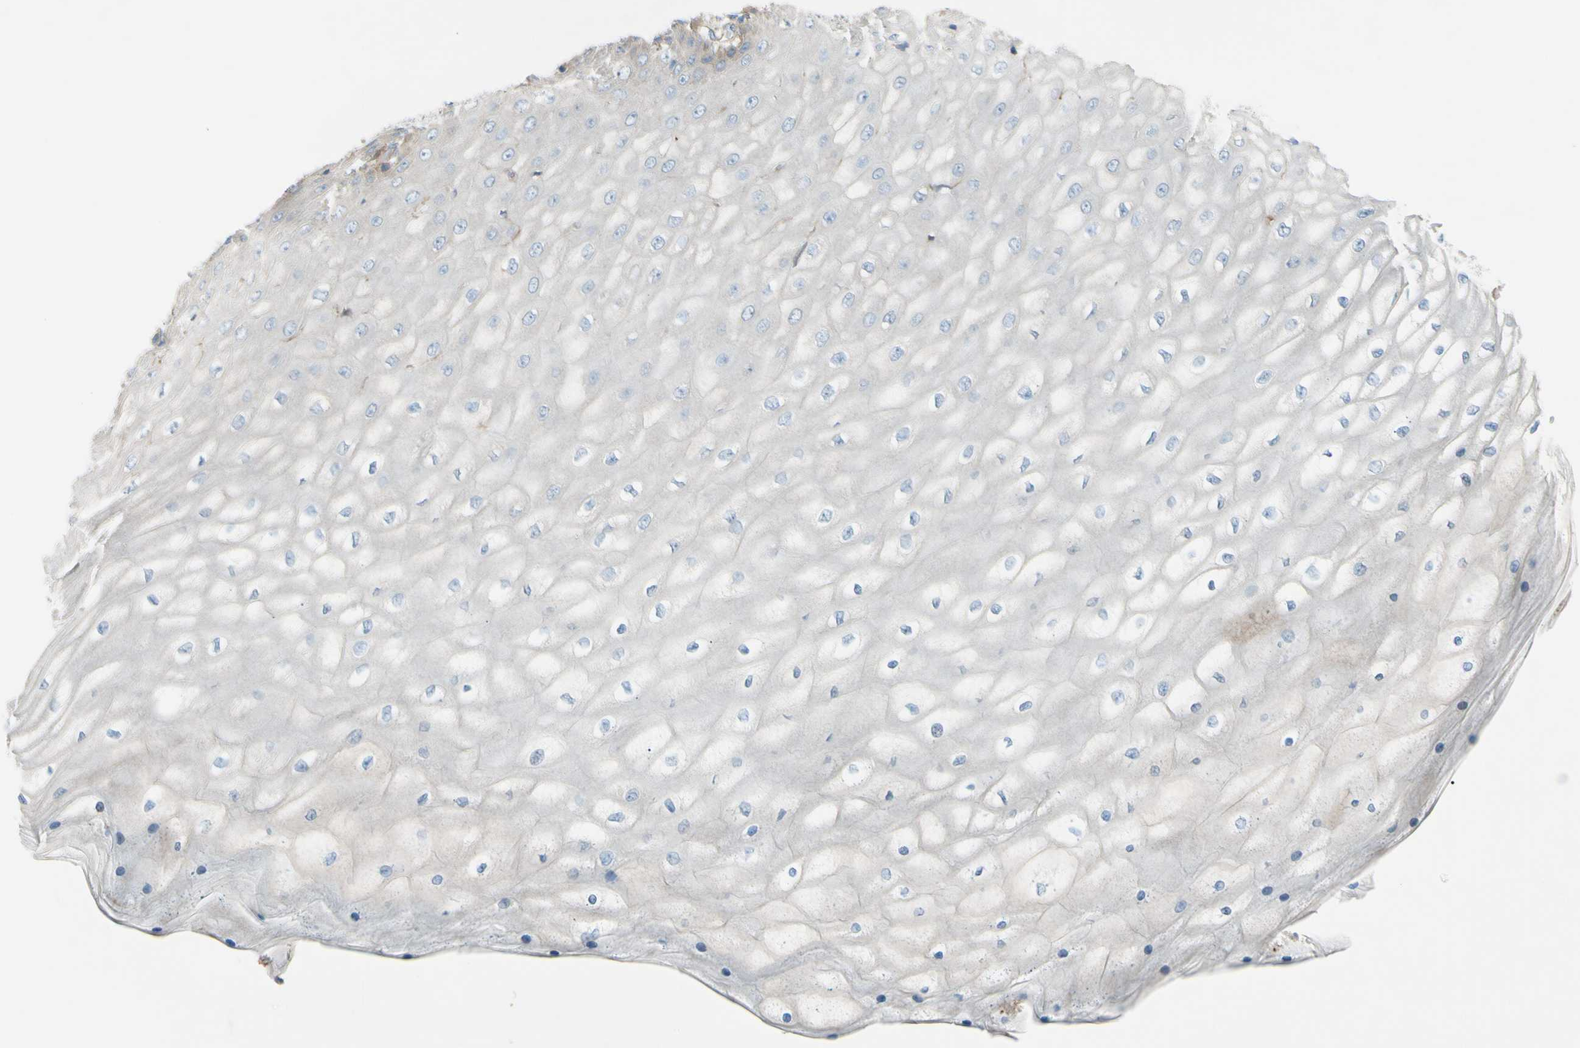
{"staining": {"intensity": "moderate", "quantity": "<25%", "location": "cytoplasmic/membranous"}, "tissue": "cervical cancer", "cell_type": "Tumor cells", "image_type": "cancer", "snomed": [{"axis": "morphology", "description": "Squamous cell carcinoma, NOS"}, {"axis": "topography", "description": "Cervix"}], "caption": "Immunohistochemistry image of neoplastic tissue: cervical cancer (squamous cell carcinoma) stained using immunohistochemistry (IHC) exhibits low levels of moderate protein expression localized specifically in the cytoplasmic/membranous of tumor cells, appearing as a cytoplasmic/membranous brown color.", "gene": "PAK2", "patient": {"sex": "female", "age": 35}}